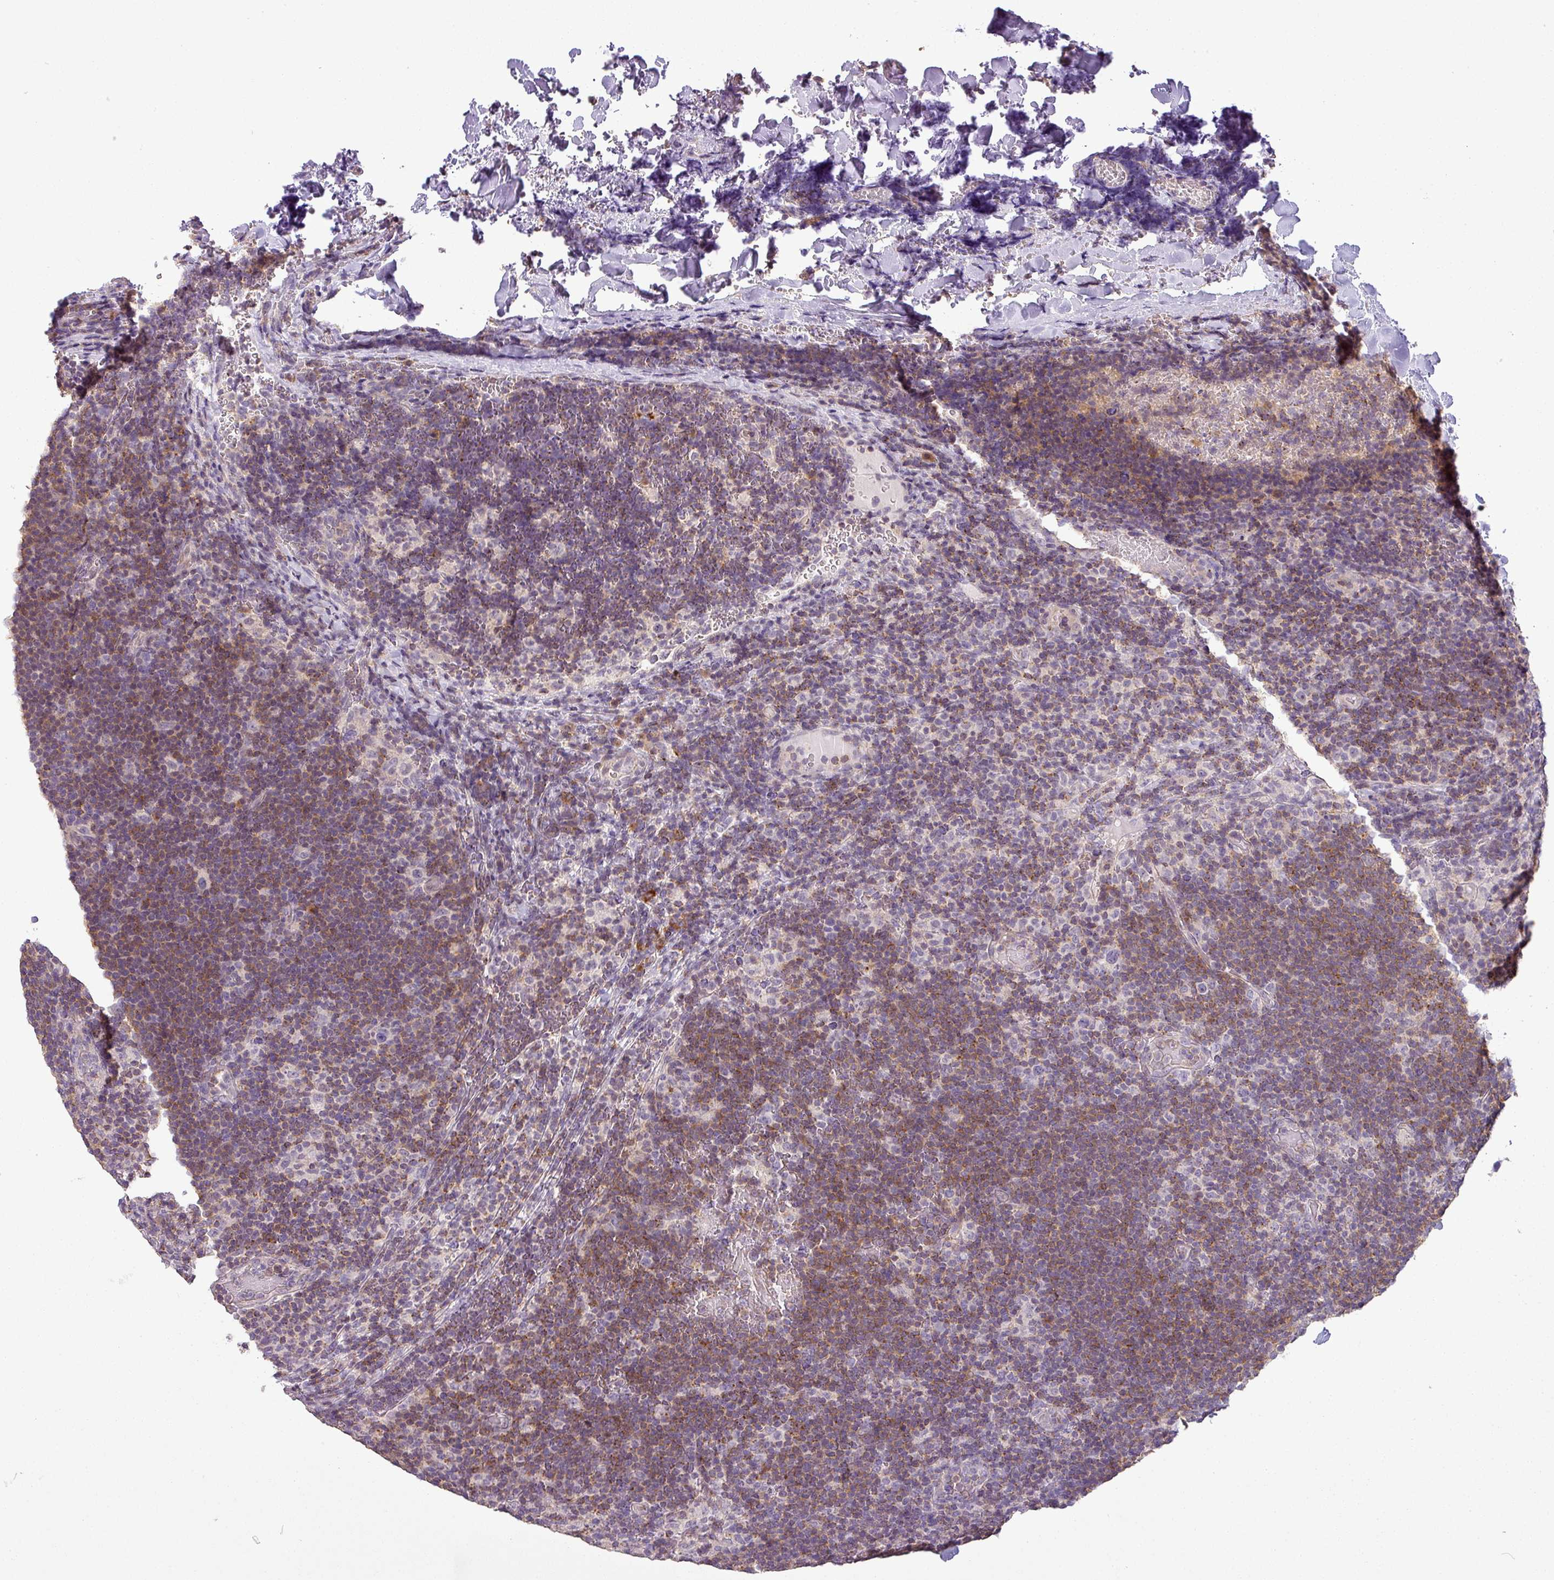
{"staining": {"intensity": "negative", "quantity": "none", "location": "none"}, "tissue": "lymphoma", "cell_type": "Tumor cells", "image_type": "cancer", "snomed": [{"axis": "morphology", "description": "Hodgkin's disease, NOS"}, {"axis": "topography", "description": "Lymph node"}], "caption": "Hodgkin's disease was stained to show a protein in brown. There is no significant positivity in tumor cells.", "gene": "LY9", "patient": {"sex": "female", "age": 57}}